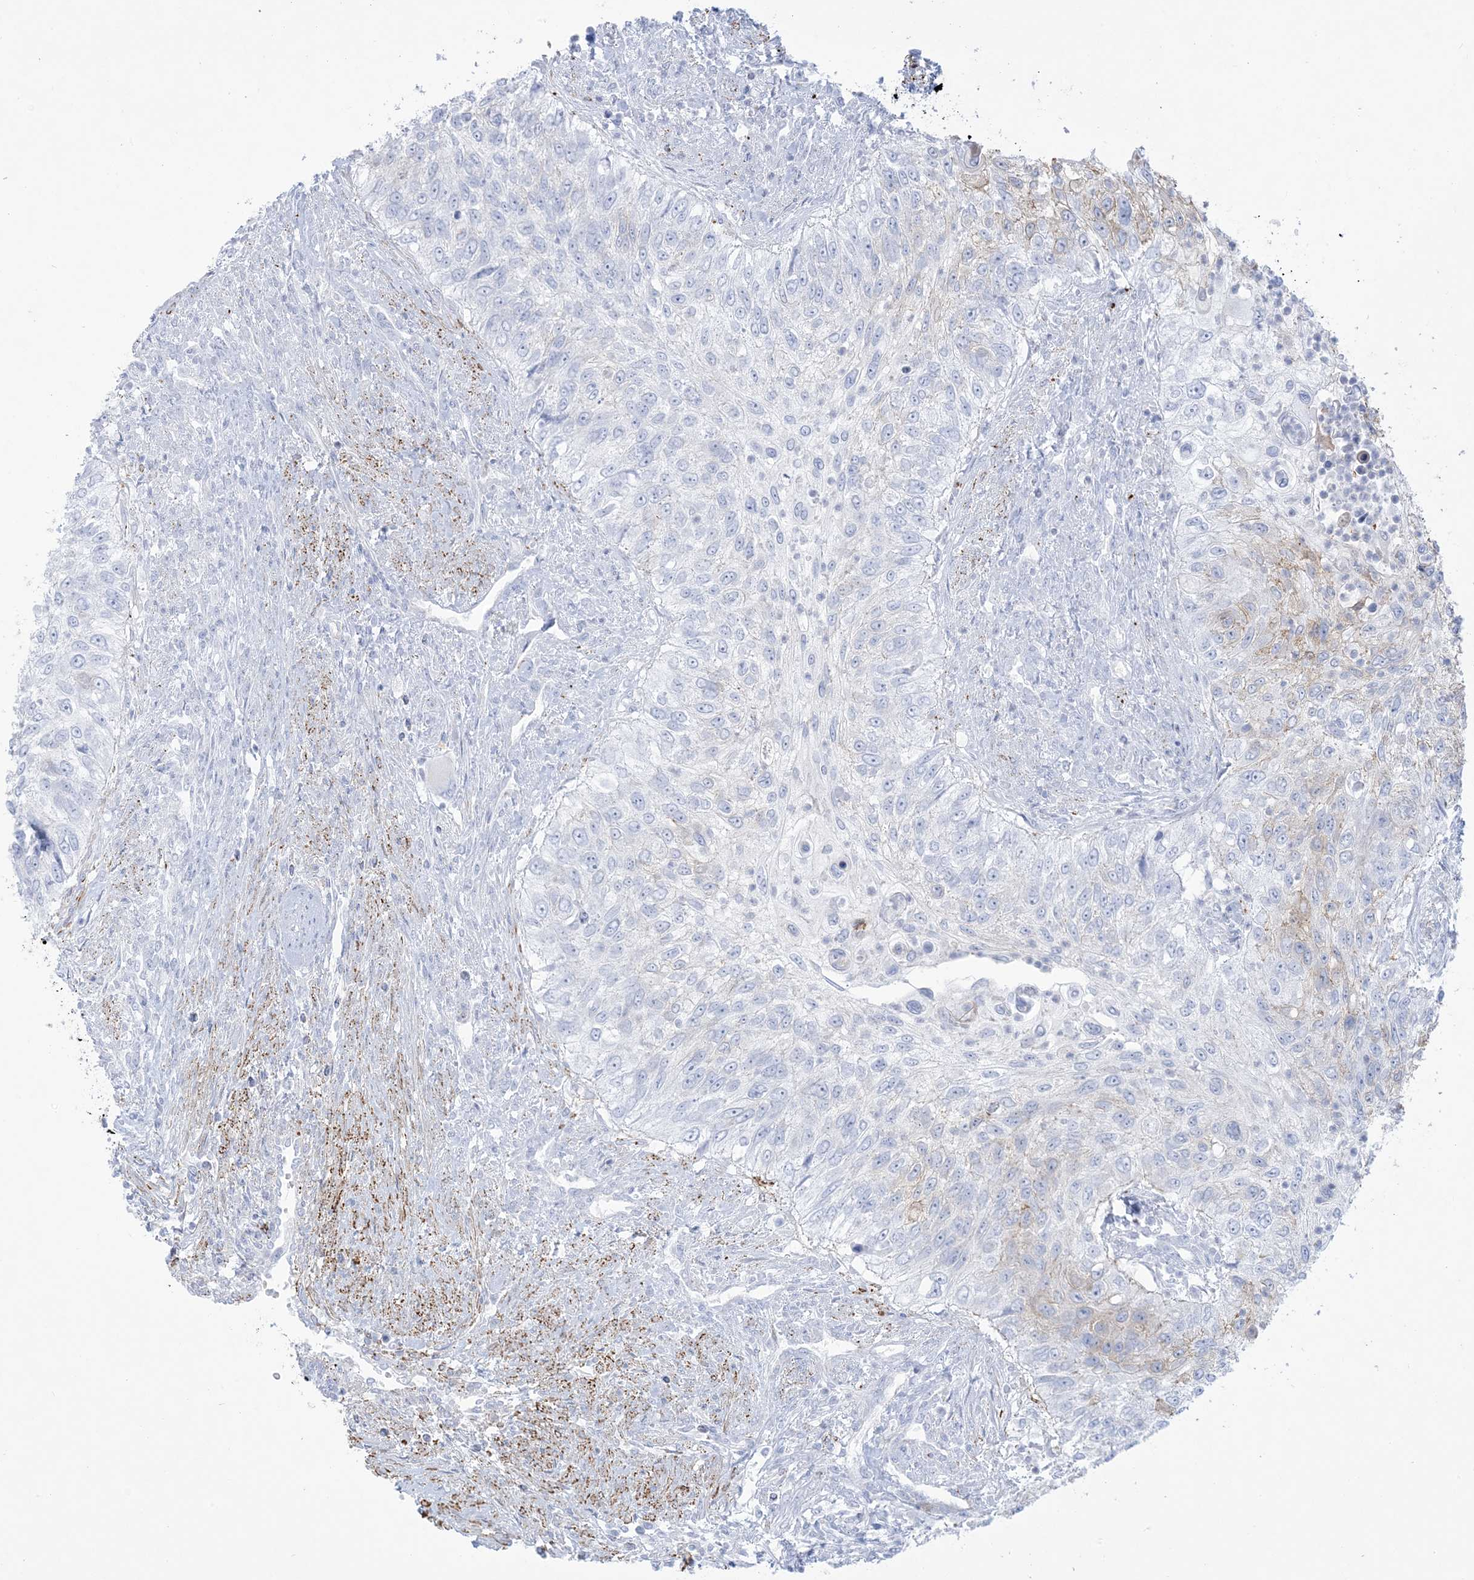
{"staining": {"intensity": "negative", "quantity": "none", "location": "none"}, "tissue": "urothelial cancer", "cell_type": "Tumor cells", "image_type": "cancer", "snomed": [{"axis": "morphology", "description": "Urothelial carcinoma, High grade"}, {"axis": "topography", "description": "Urinary bladder"}], "caption": "An image of high-grade urothelial carcinoma stained for a protein shows no brown staining in tumor cells.", "gene": "B3GNT7", "patient": {"sex": "female", "age": 60}}